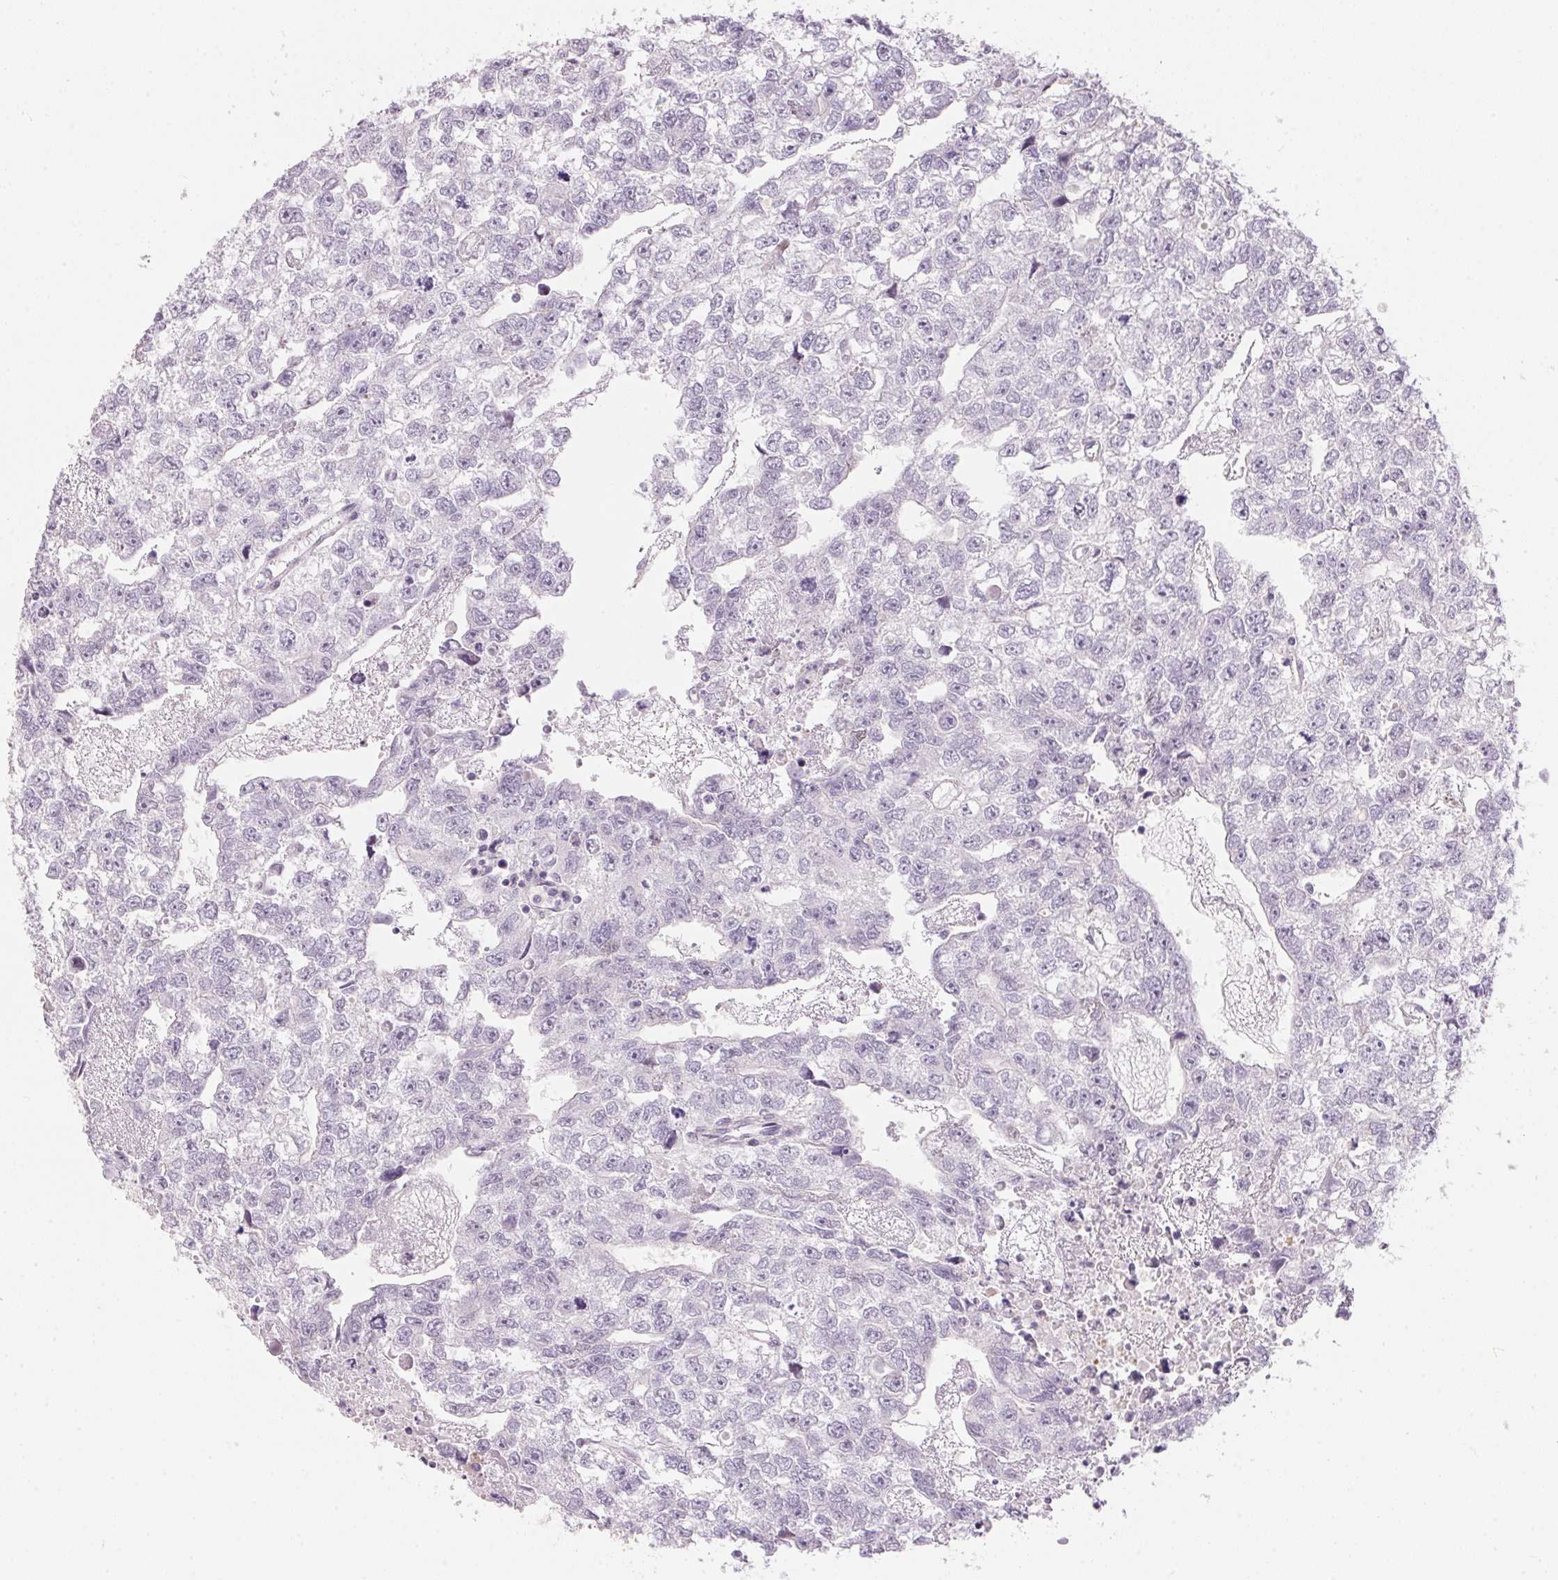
{"staining": {"intensity": "negative", "quantity": "none", "location": "none"}, "tissue": "testis cancer", "cell_type": "Tumor cells", "image_type": "cancer", "snomed": [{"axis": "morphology", "description": "Carcinoma, Embryonal, NOS"}, {"axis": "morphology", "description": "Teratoma, malignant, NOS"}, {"axis": "topography", "description": "Testis"}], "caption": "Human testis teratoma (malignant) stained for a protein using IHC exhibits no staining in tumor cells.", "gene": "GDAP1L1", "patient": {"sex": "male", "age": 44}}